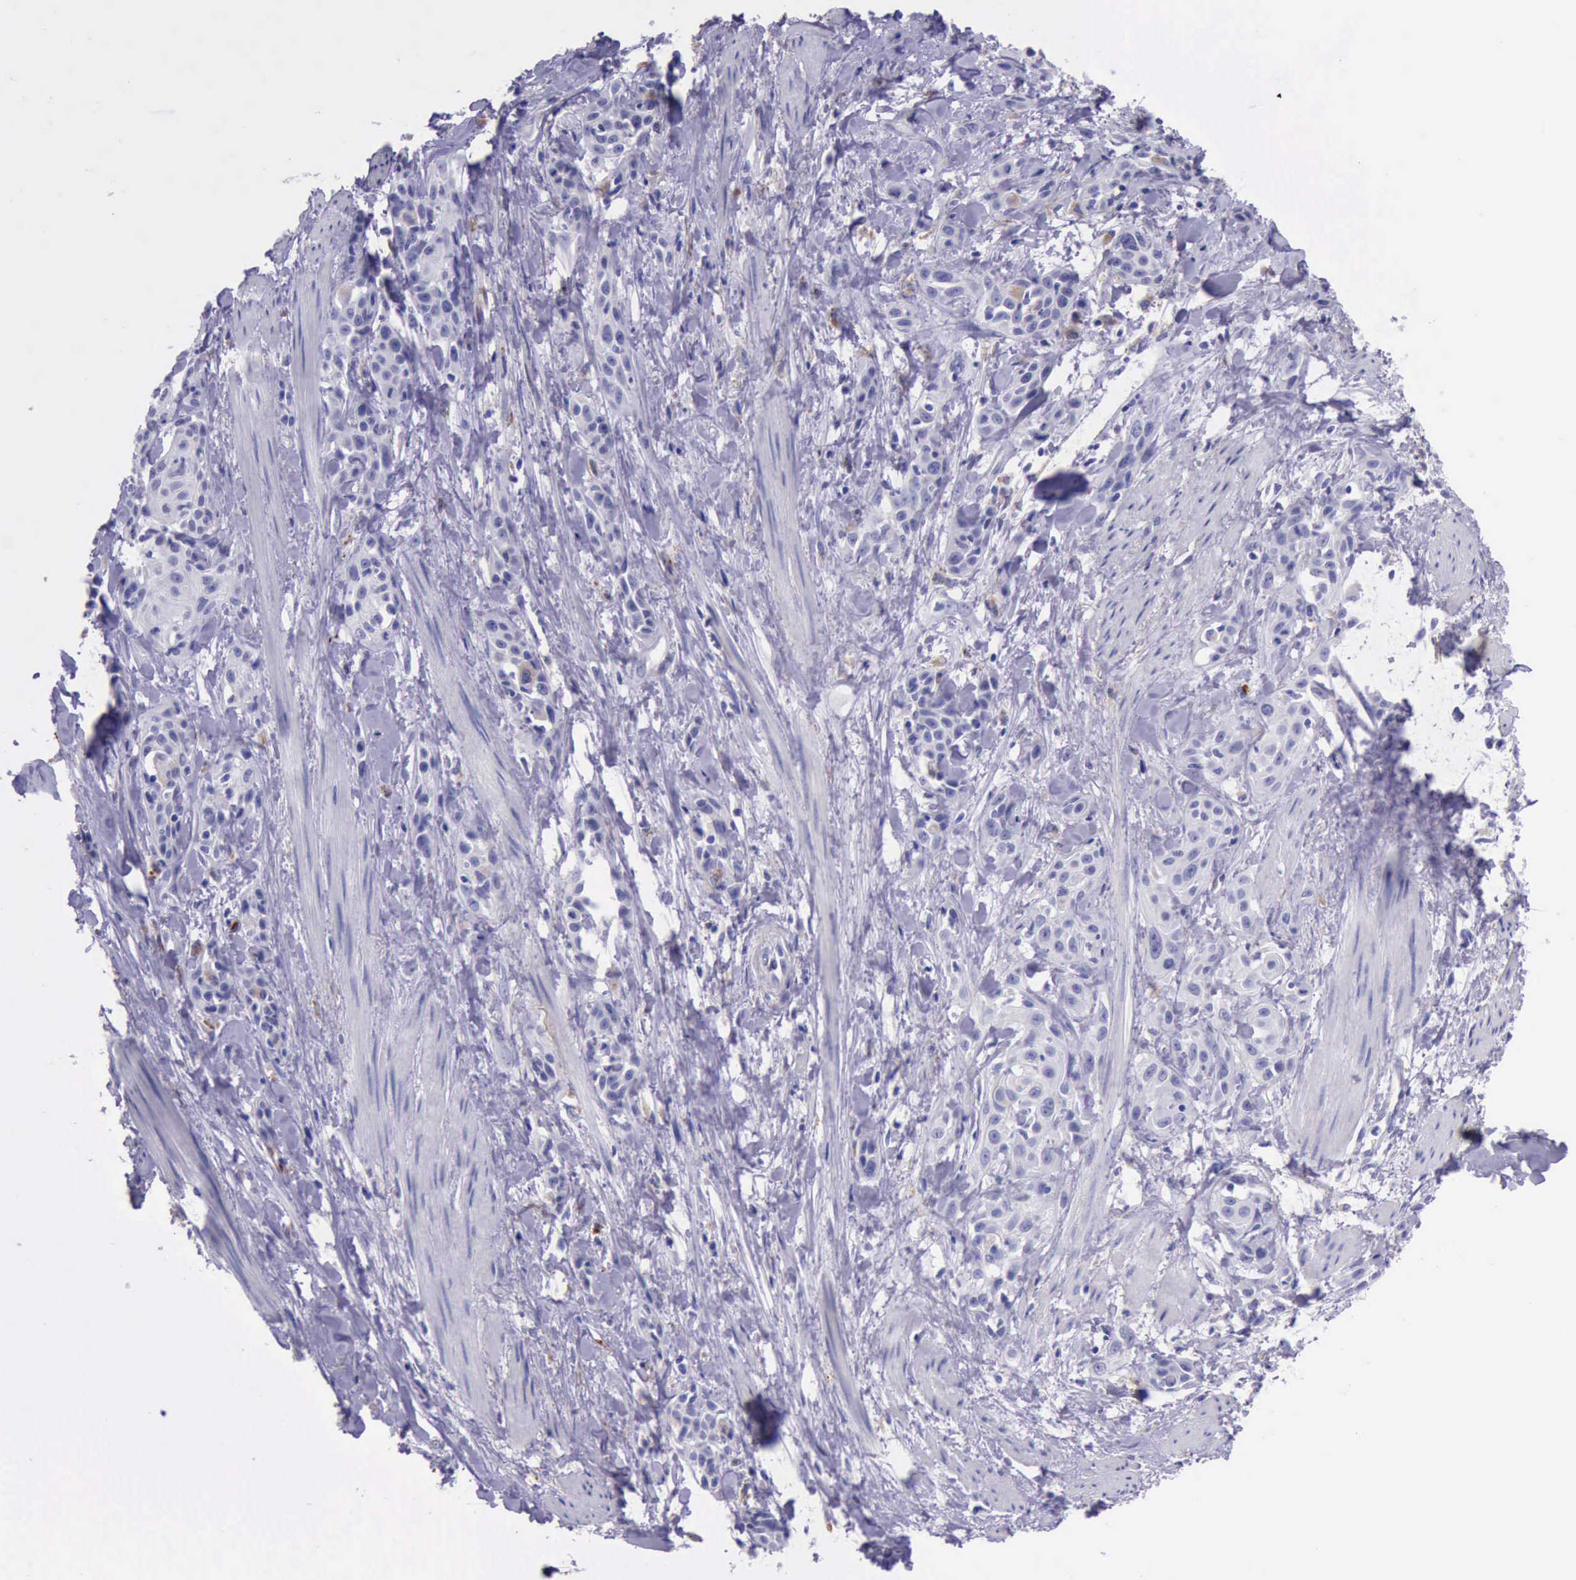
{"staining": {"intensity": "negative", "quantity": "none", "location": "none"}, "tissue": "skin cancer", "cell_type": "Tumor cells", "image_type": "cancer", "snomed": [{"axis": "morphology", "description": "Squamous cell carcinoma, NOS"}, {"axis": "topography", "description": "Skin"}, {"axis": "topography", "description": "Anal"}], "caption": "DAB immunohistochemical staining of skin cancer exhibits no significant positivity in tumor cells. Brightfield microscopy of immunohistochemistry stained with DAB (brown) and hematoxylin (blue), captured at high magnification.", "gene": "GLA", "patient": {"sex": "male", "age": 64}}